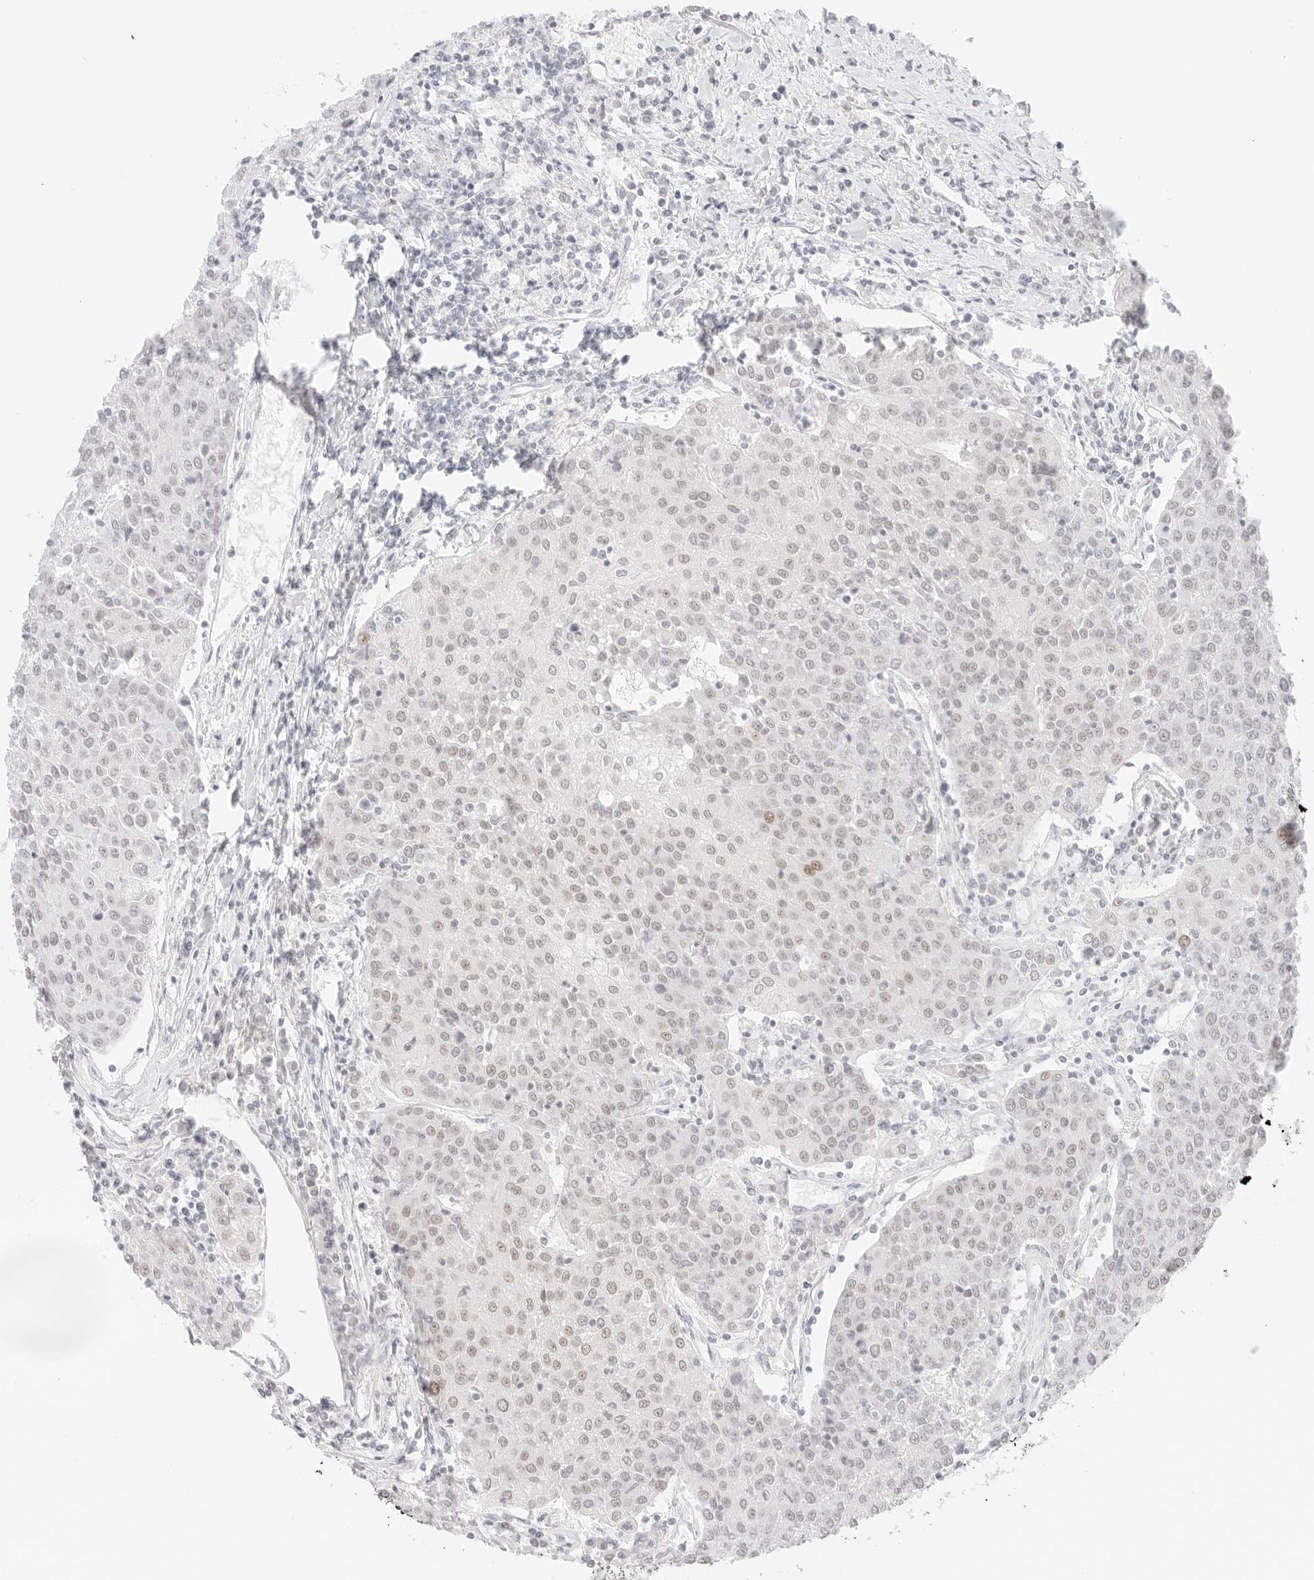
{"staining": {"intensity": "negative", "quantity": "none", "location": "none"}, "tissue": "urothelial cancer", "cell_type": "Tumor cells", "image_type": "cancer", "snomed": [{"axis": "morphology", "description": "Urothelial carcinoma, High grade"}, {"axis": "topography", "description": "Urinary bladder"}], "caption": "Immunohistochemistry (IHC) micrograph of urothelial cancer stained for a protein (brown), which reveals no expression in tumor cells.", "gene": "ITGA6", "patient": {"sex": "female", "age": 85}}